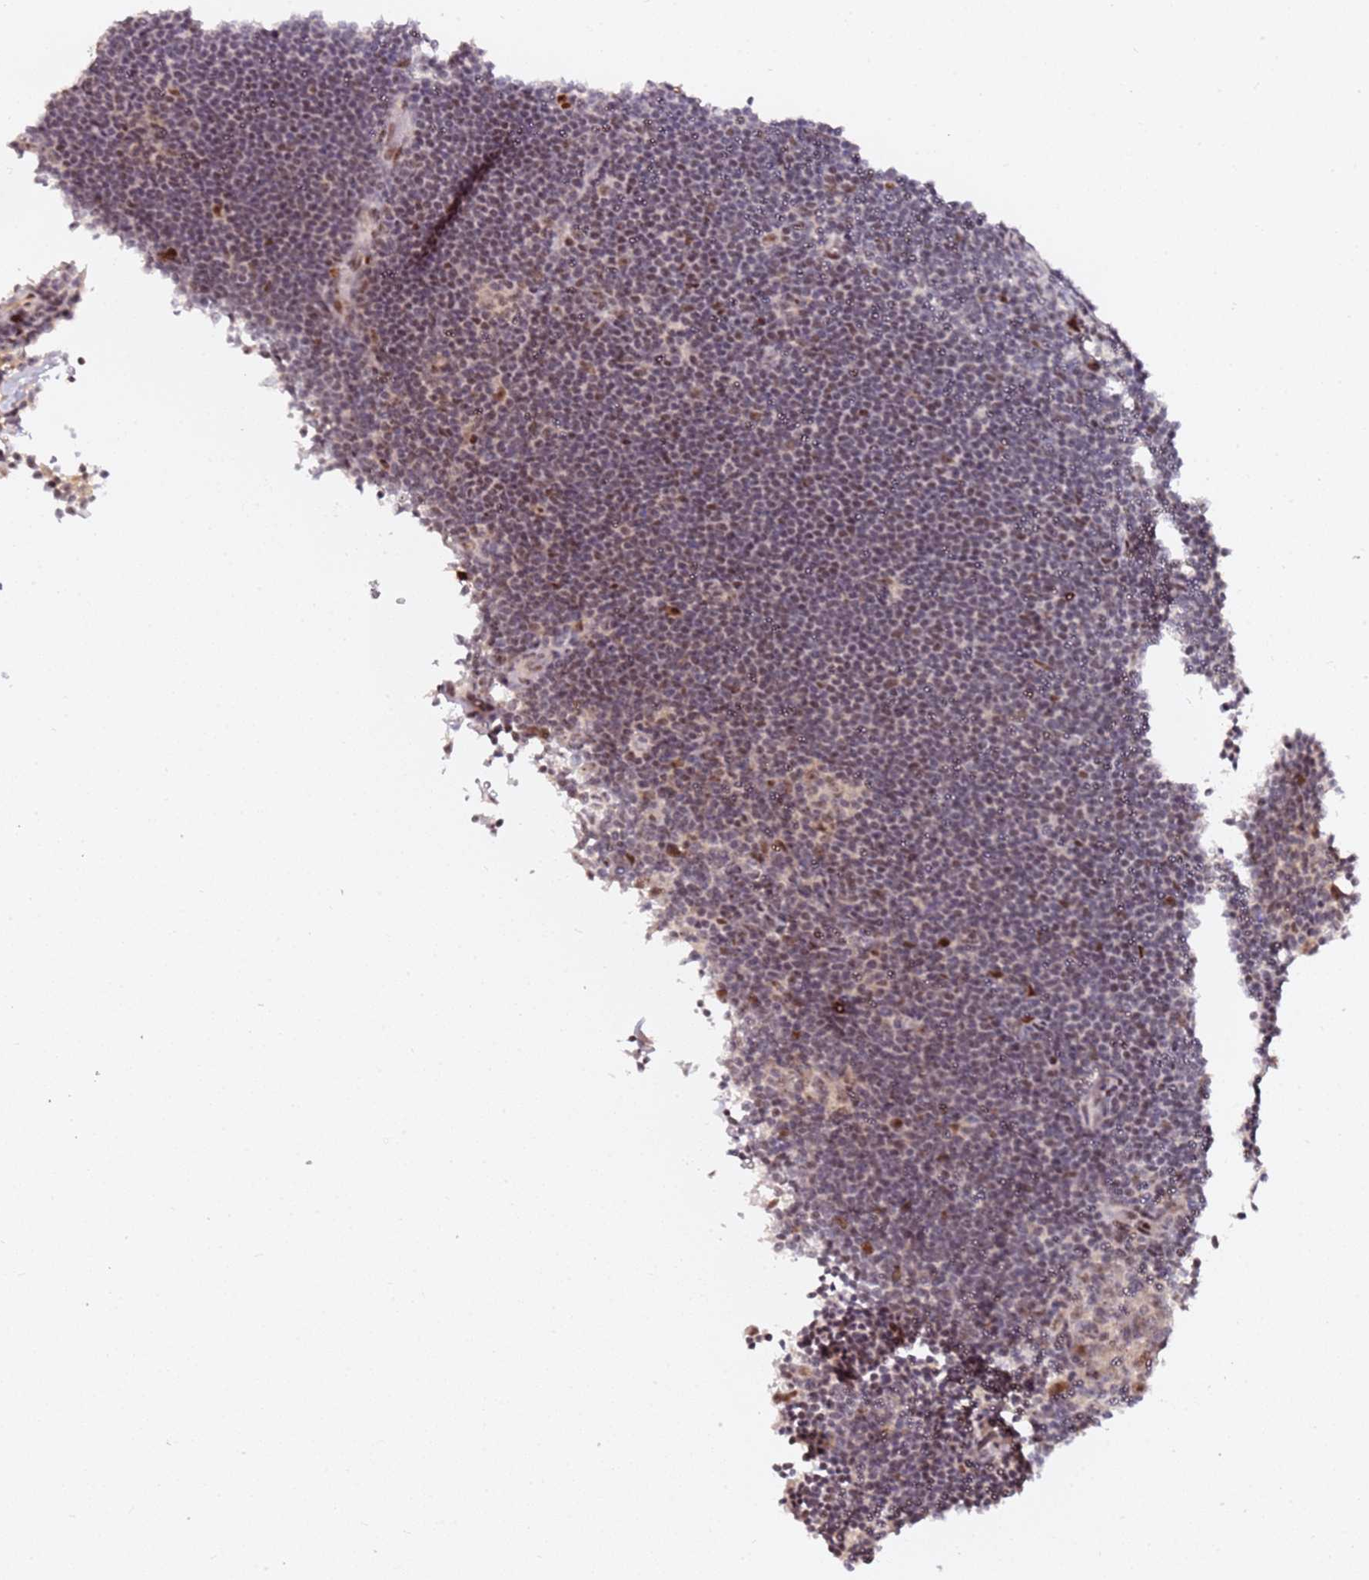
{"staining": {"intensity": "negative", "quantity": "none", "location": "none"}, "tissue": "lymphoma", "cell_type": "Tumor cells", "image_type": "cancer", "snomed": [{"axis": "morphology", "description": "Hodgkin's disease, NOS"}, {"axis": "topography", "description": "Lymph node"}], "caption": "Immunohistochemistry histopathology image of neoplastic tissue: Hodgkin's disease stained with DAB shows no significant protein positivity in tumor cells. (Brightfield microscopy of DAB (3,3'-diaminobenzidine) immunohistochemistry at high magnification).", "gene": "FCF1", "patient": {"sex": "female", "age": 57}}